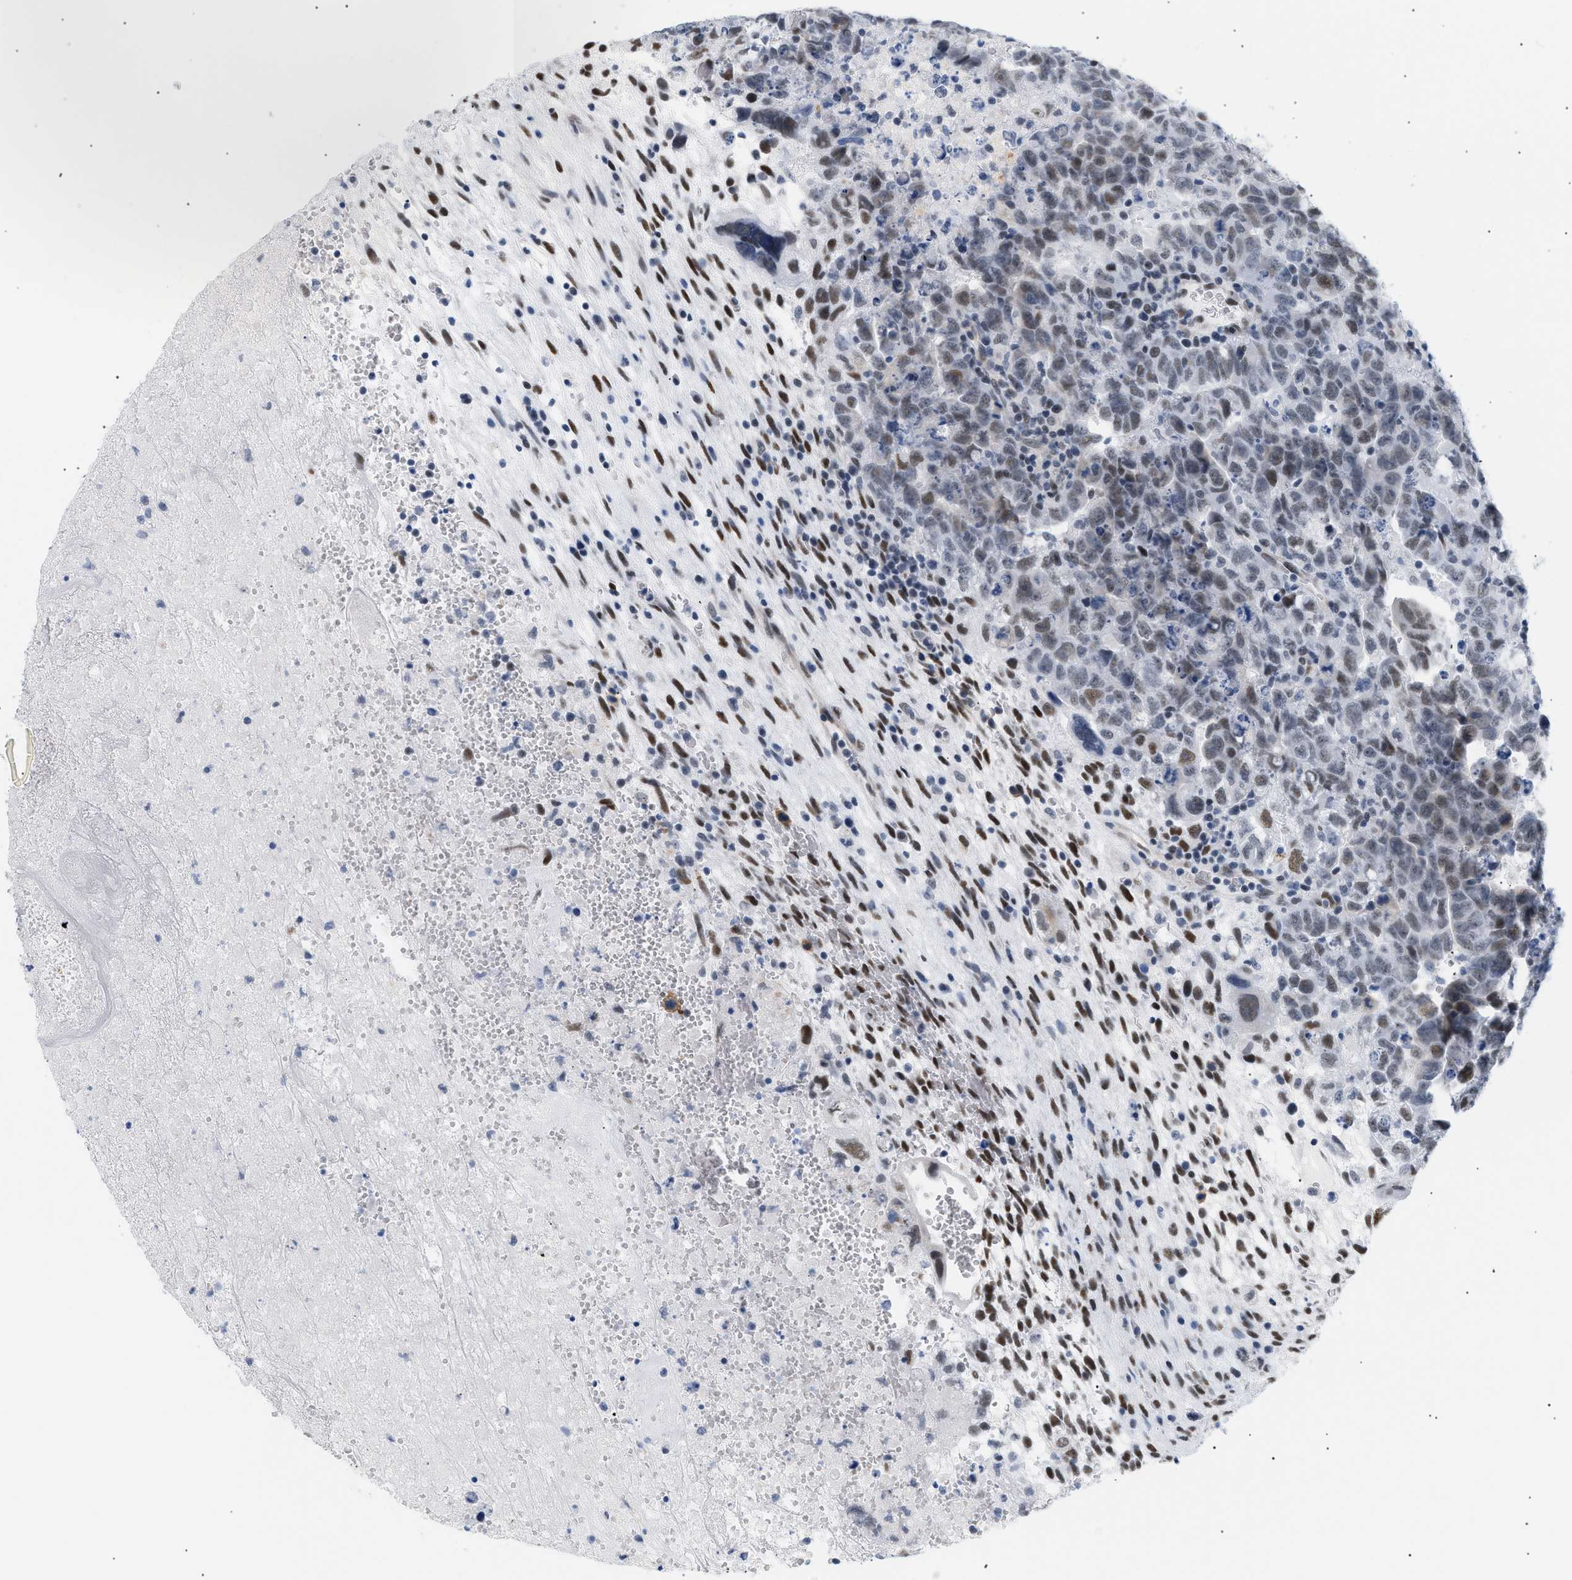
{"staining": {"intensity": "weak", "quantity": "25%-75%", "location": "nuclear"}, "tissue": "testis cancer", "cell_type": "Tumor cells", "image_type": "cancer", "snomed": [{"axis": "morphology", "description": "Carcinoma, Embryonal, NOS"}, {"axis": "topography", "description": "Testis"}], "caption": "Testis embryonal carcinoma tissue displays weak nuclear expression in about 25%-75% of tumor cells", "gene": "ELN", "patient": {"sex": "male", "age": 28}}